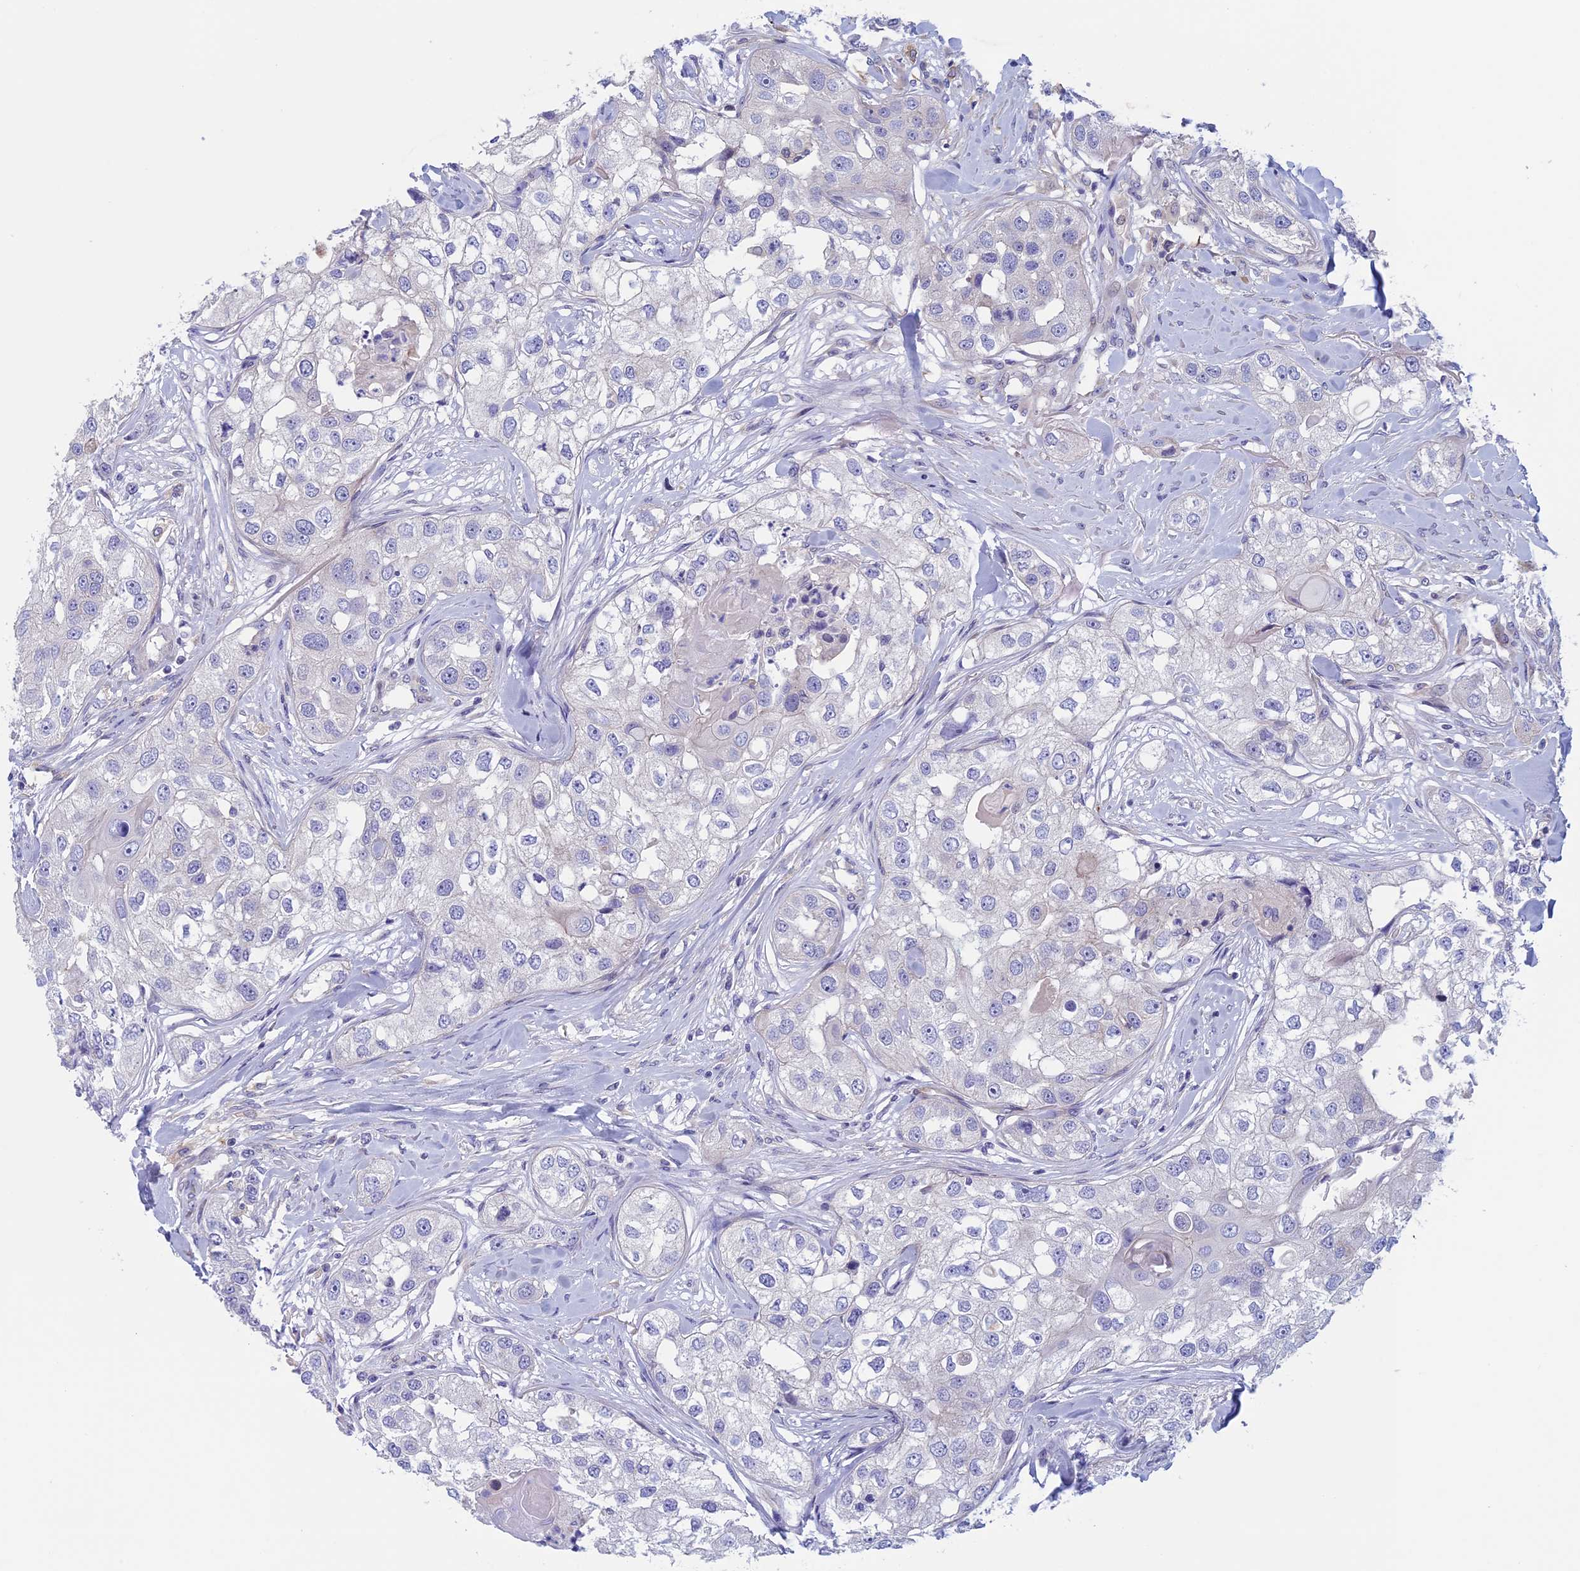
{"staining": {"intensity": "negative", "quantity": "none", "location": "none"}, "tissue": "head and neck cancer", "cell_type": "Tumor cells", "image_type": "cancer", "snomed": [{"axis": "morphology", "description": "Normal tissue, NOS"}, {"axis": "morphology", "description": "Squamous cell carcinoma, NOS"}, {"axis": "topography", "description": "Skeletal muscle"}, {"axis": "topography", "description": "Head-Neck"}], "caption": "Histopathology image shows no significant protein positivity in tumor cells of head and neck cancer. Brightfield microscopy of IHC stained with DAB (3,3'-diaminobenzidine) (brown) and hematoxylin (blue), captured at high magnification.", "gene": "CNOT6L", "patient": {"sex": "male", "age": 51}}